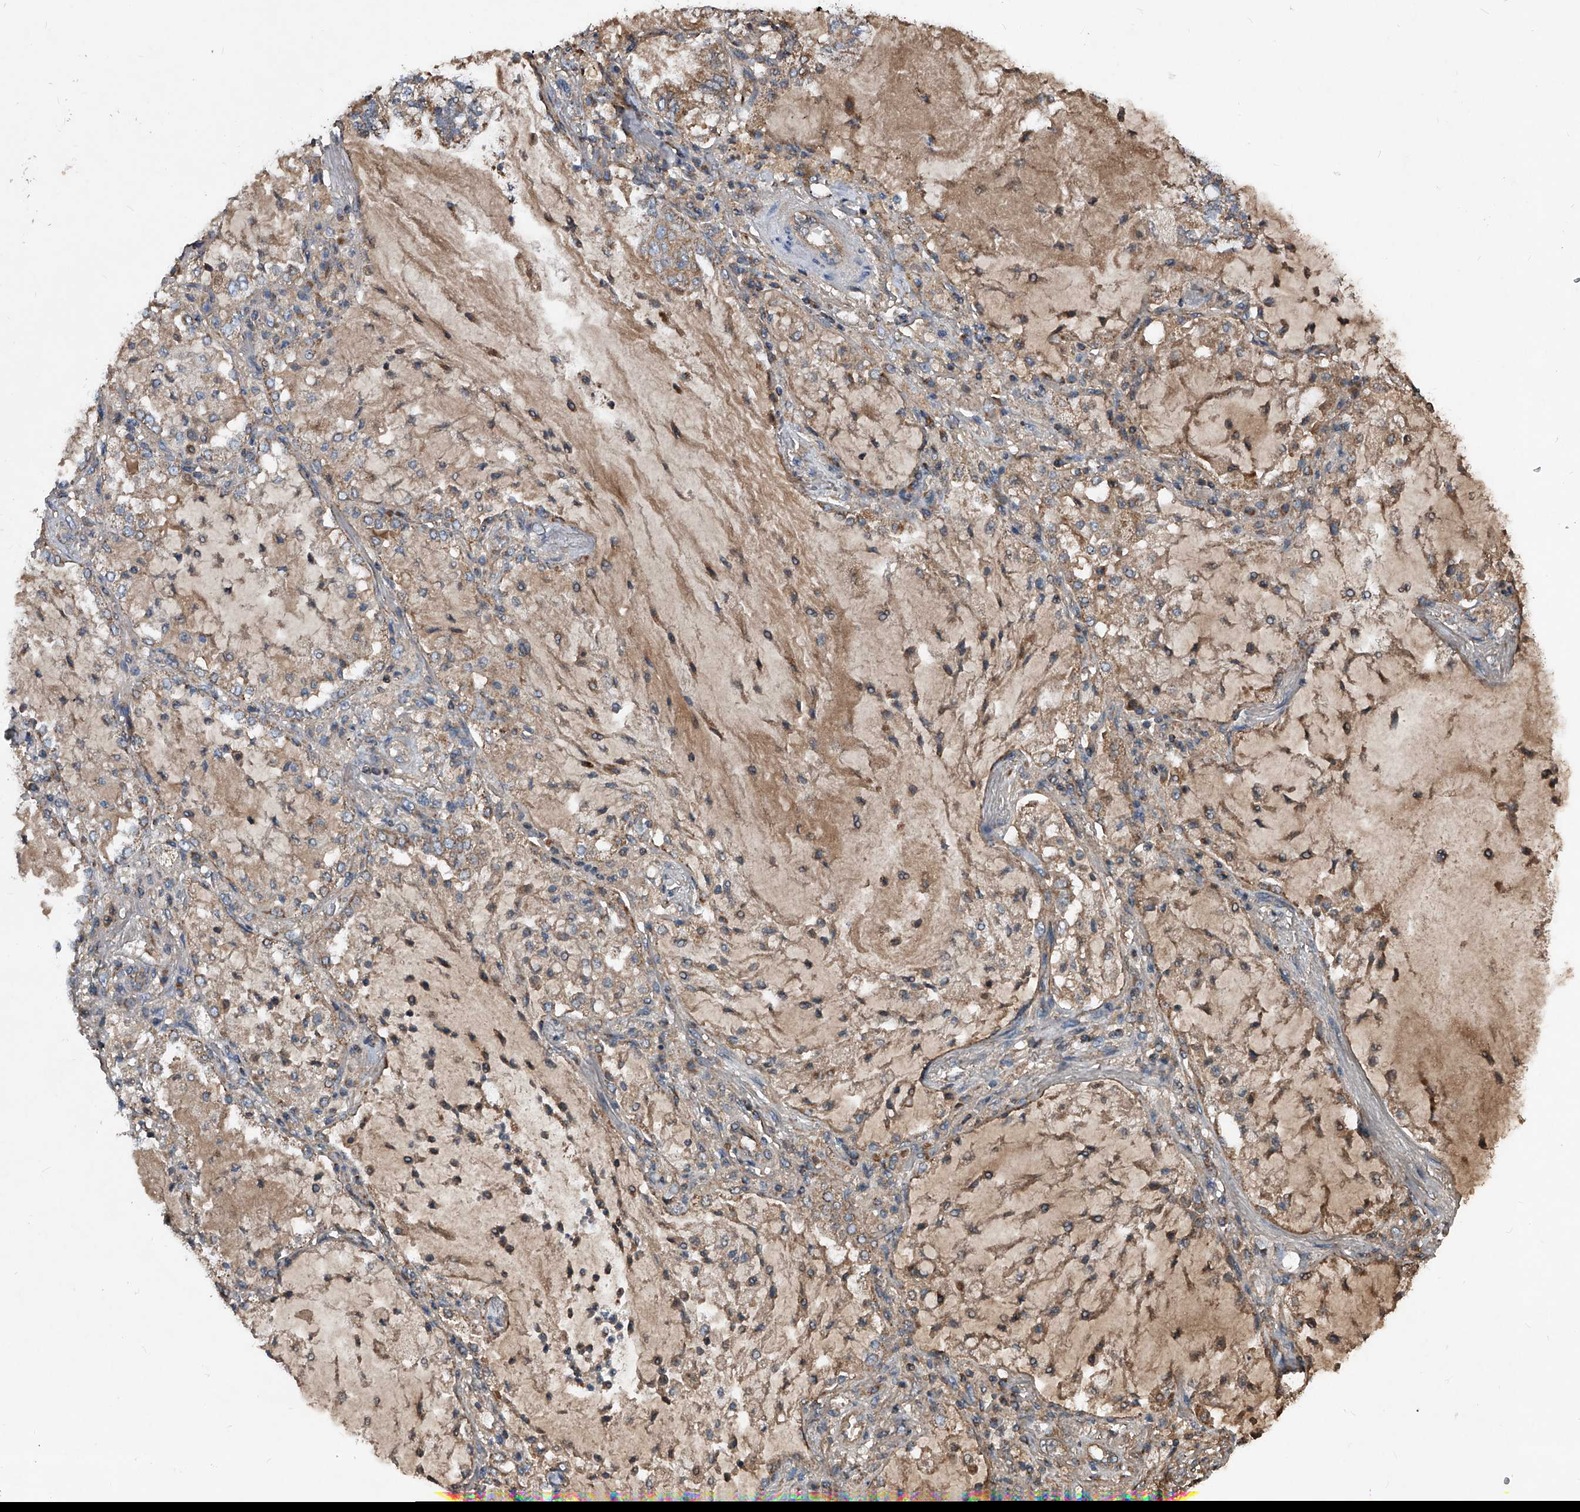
{"staining": {"intensity": "weak", "quantity": "25%-75%", "location": "cytoplasmic/membranous"}, "tissue": "lung cancer", "cell_type": "Tumor cells", "image_type": "cancer", "snomed": [{"axis": "morphology", "description": "Adenocarcinoma, NOS"}, {"axis": "topography", "description": "Lung"}], "caption": "DAB immunohistochemical staining of lung cancer exhibits weak cytoplasmic/membranous protein staining in approximately 25%-75% of tumor cells. (DAB IHC, brown staining for protein, blue staining for nuclei).", "gene": "SDHA", "patient": {"sex": "female", "age": 70}}